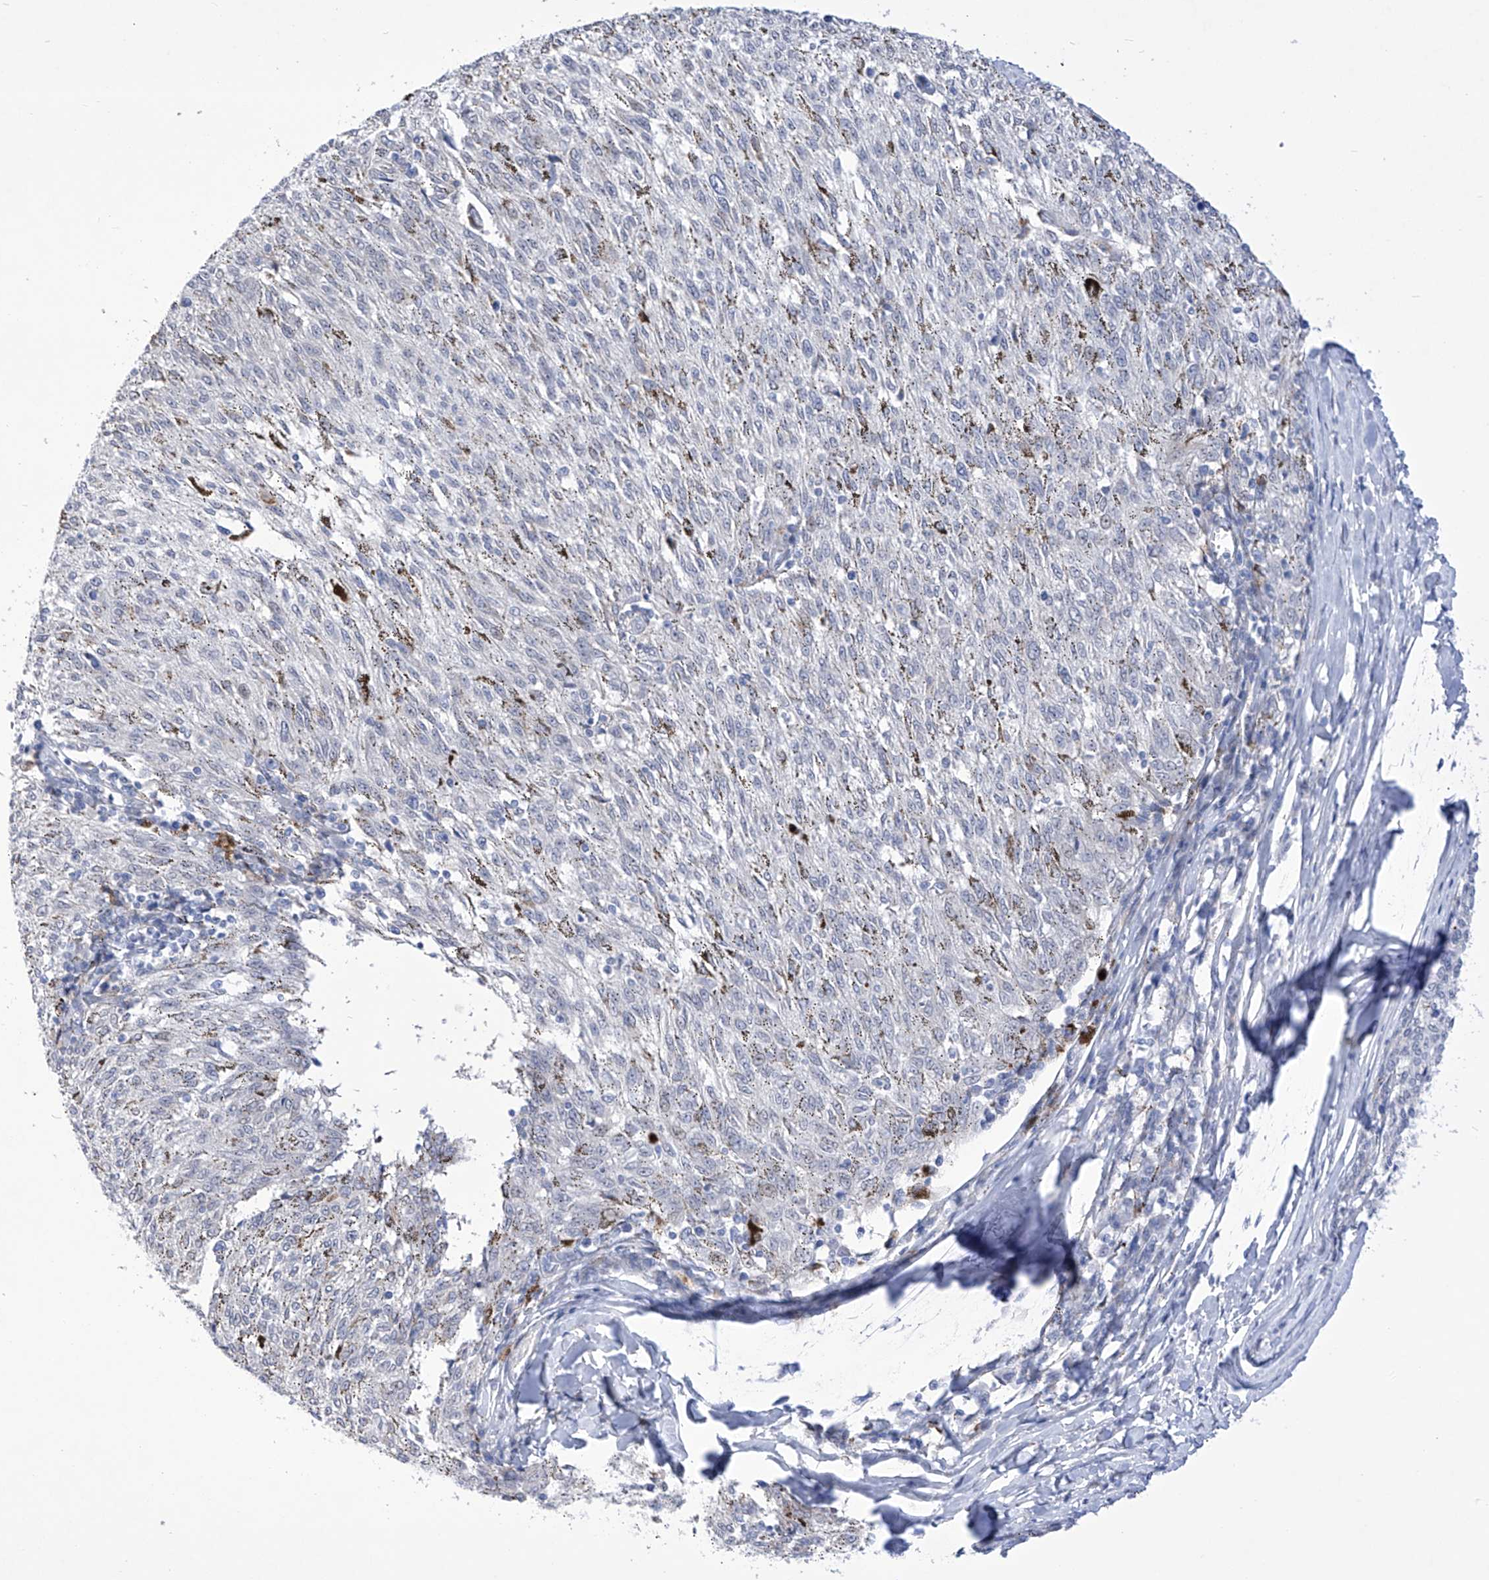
{"staining": {"intensity": "negative", "quantity": "none", "location": "none"}, "tissue": "melanoma", "cell_type": "Tumor cells", "image_type": "cancer", "snomed": [{"axis": "morphology", "description": "Malignant melanoma, NOS"}, {"axis": "topography", "description": "Skin"}], "caption": "This is a image of immunohistochemistry staining of malignant melanoma, which shows no positivity in tumor cells.", "gene": "C1orf87", "patient": {"sex": "female", "age": 72}}